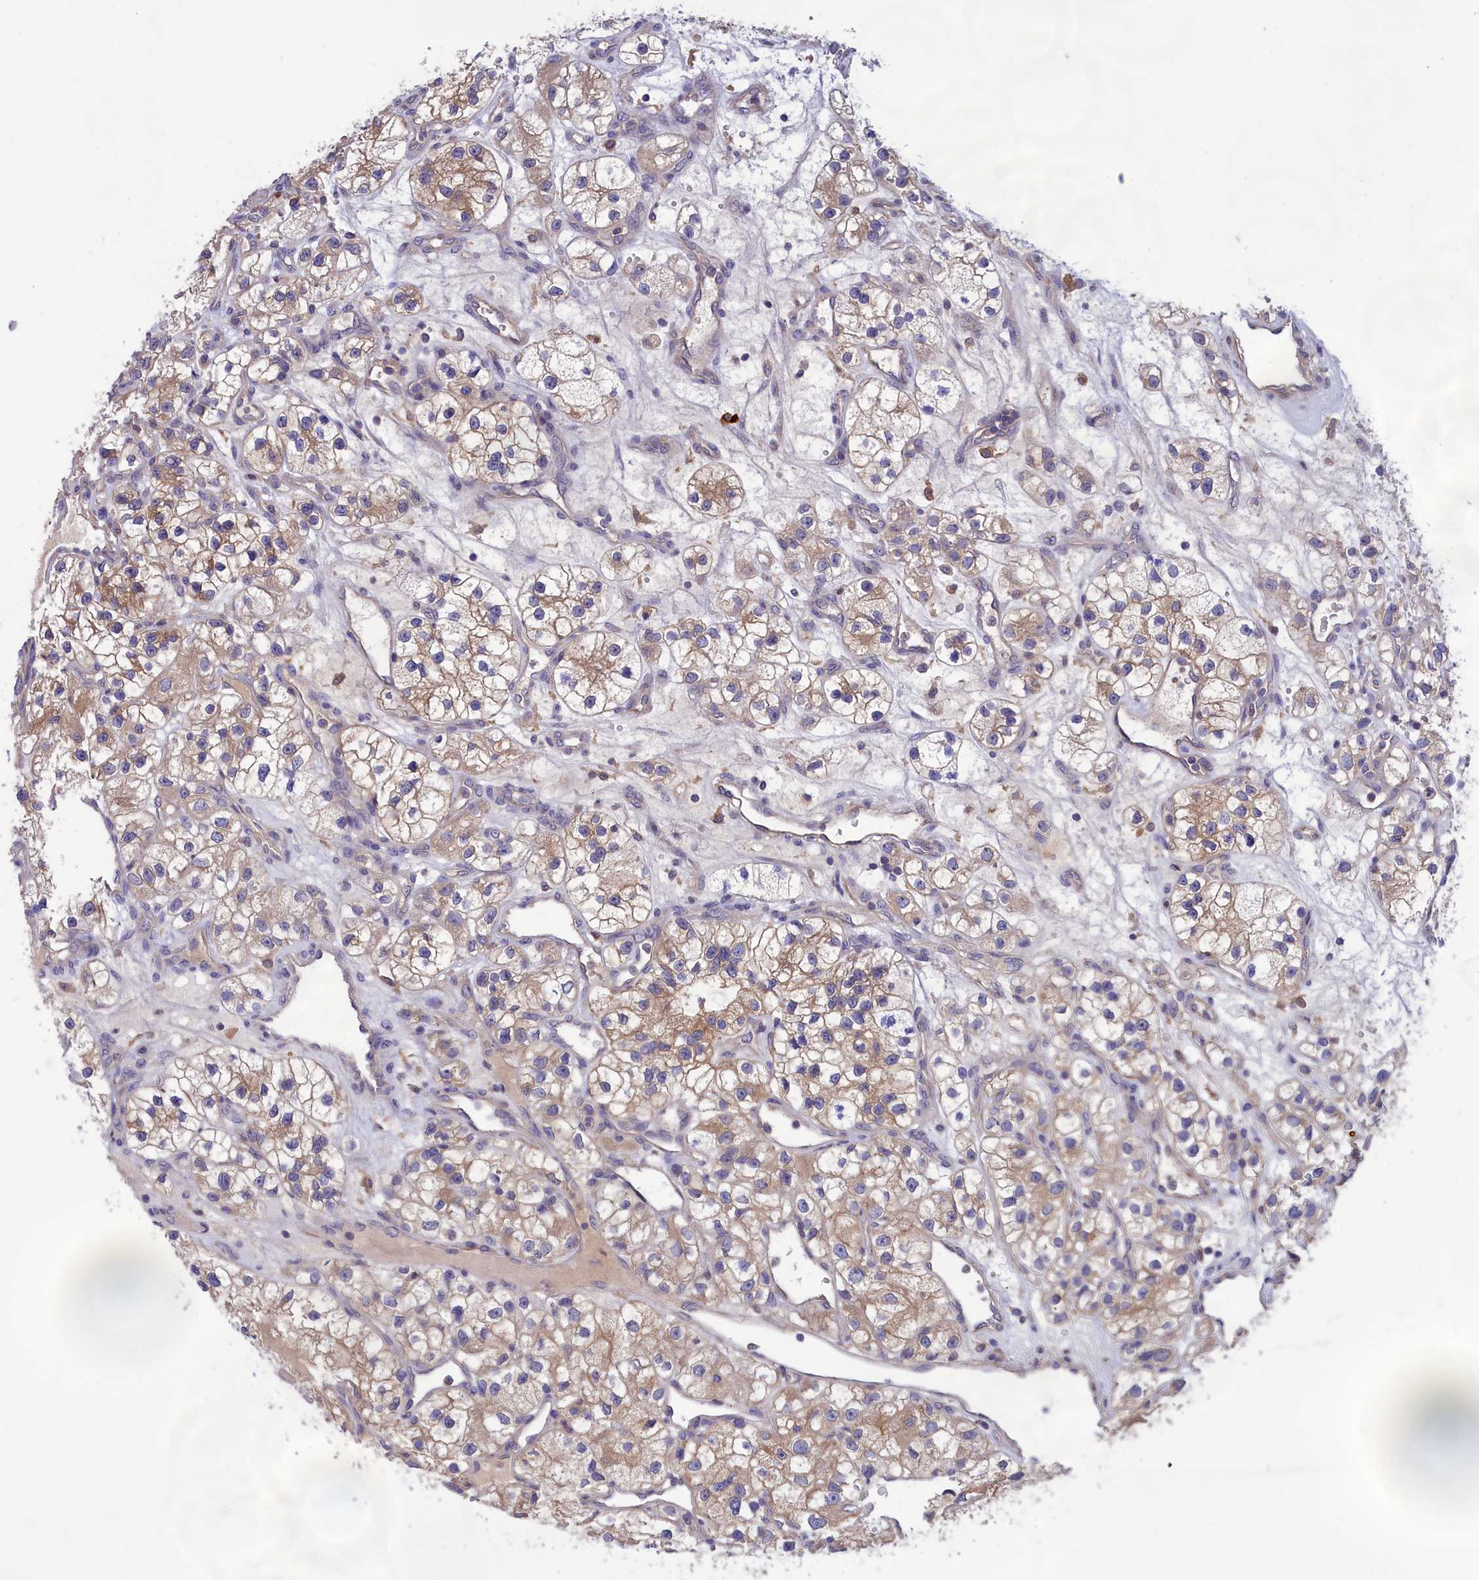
{"staining": {"intensity": "moderate", "quantity": "25%-75%", "location": "cytoplasmic/membranous"}, "tissue": "renal cancer", "cell_type": "Tumor cells", "image_type": "cancer", "snomed": [{"axis": "morphology", "description": "Adenocarcinoma, NOS"}, {"axis": "topography", "description": "Kidney"}], "caption": "This histopathology image shows adenocarcinoma (renal) stained with immunohistochemistry (IHC) to label a protein in brown. The cytoplasmic/membranous of tumor cells show moderate positivity for the protein. Nuclei are counter-stained blue.", "gene": "AMDHD2", "patient": {"sex": "female", "age": 57}}